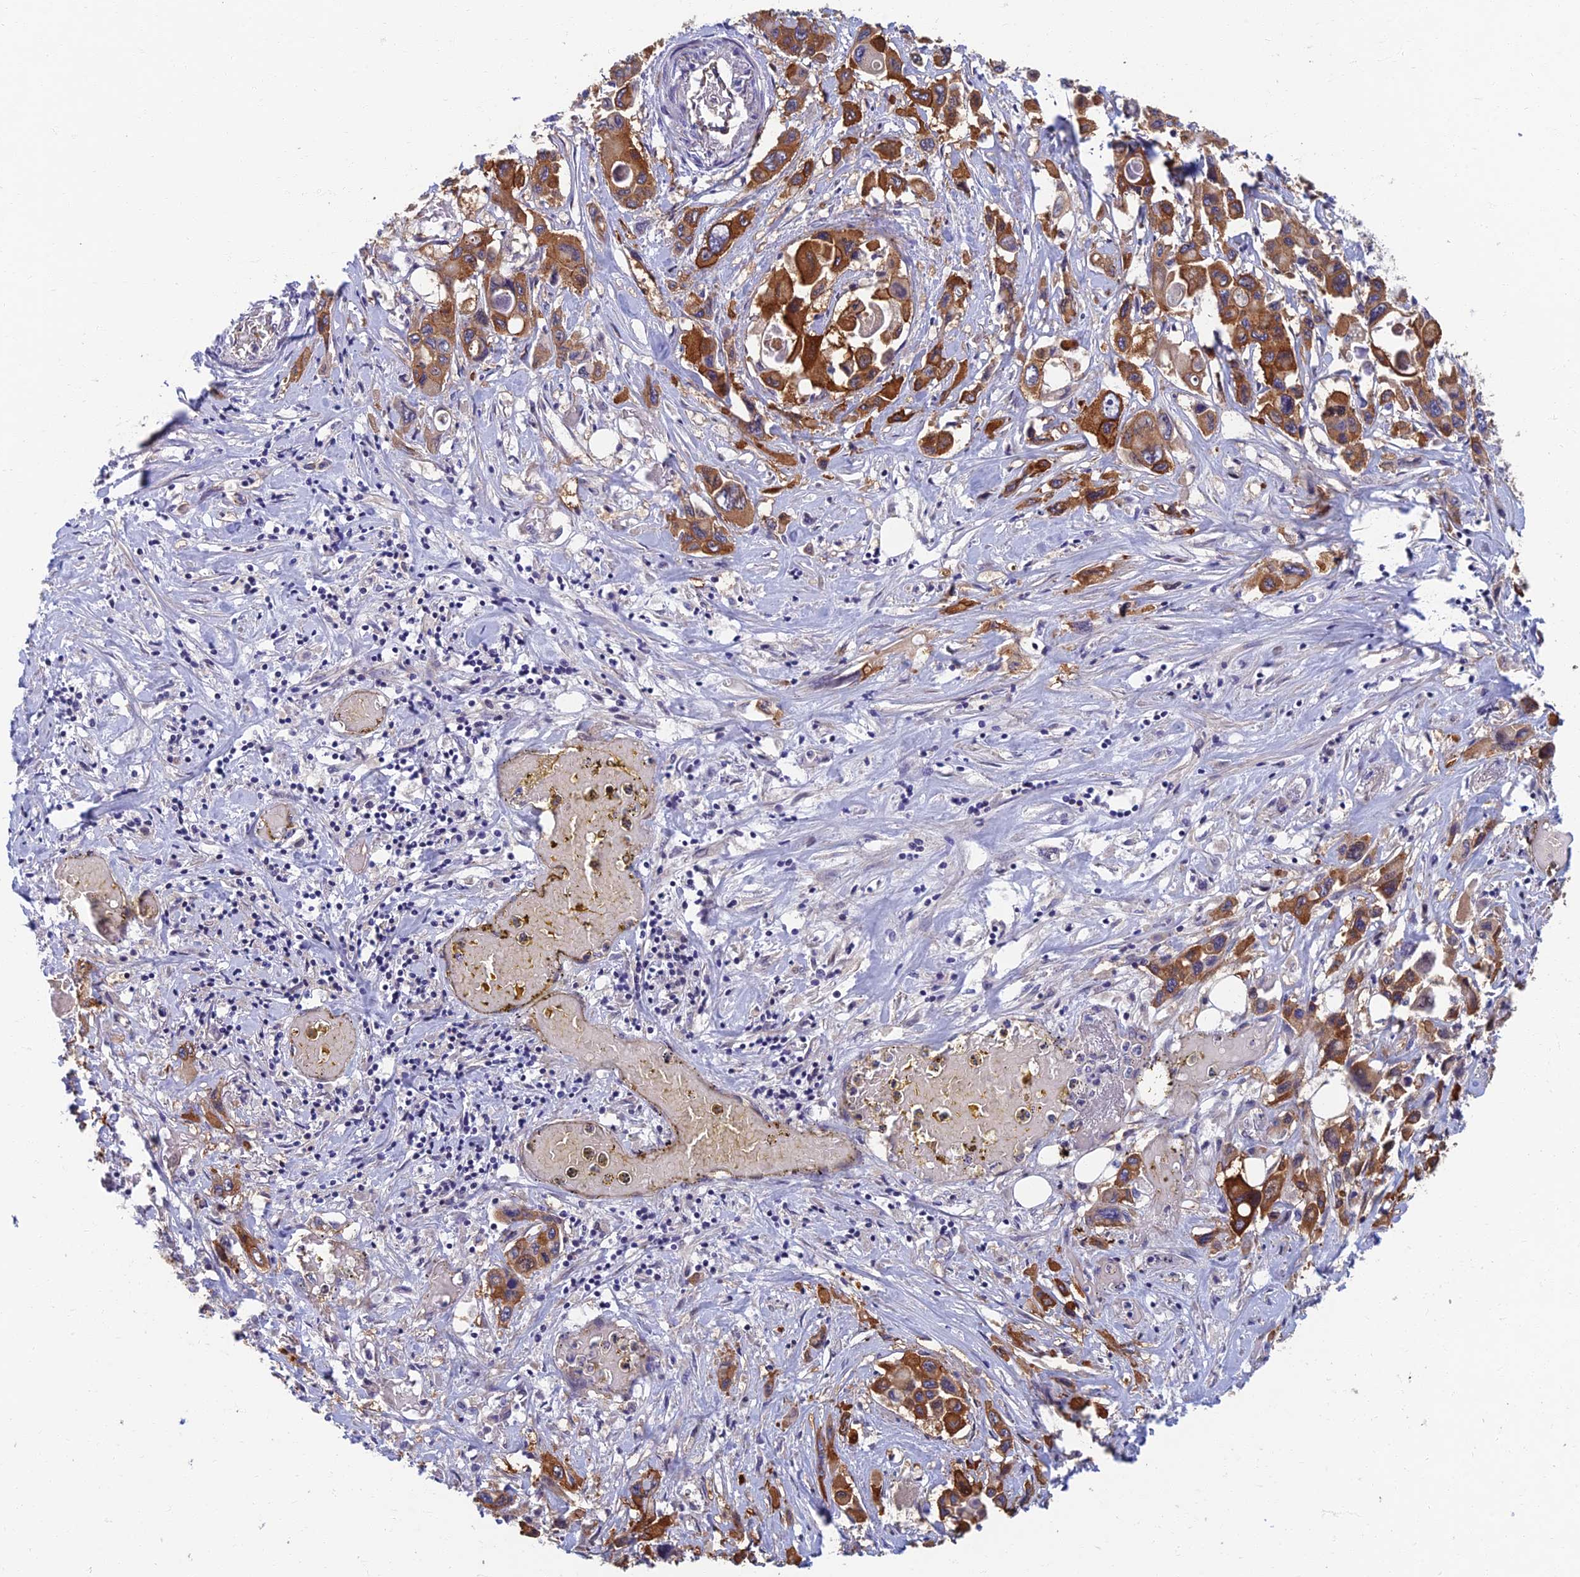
{"staining": {"intensity": "strong", "quantity": ">75%", "location": "cytoplasmic/membranous"}, "tissue": "pancreatic cancer", "cell_type": "Tumor cells", "image_type": "cancer", "snomed": [{"axis": "morphology", "description": "Adenocarcinoma, NOS"}, {"axis": "topography", "description": "Pancreas"}], "caption": "Protein staining of pancreatic cancer (adenocarcinoma) tissue reveals strong cytoplasmic/membranous expression in approximately >75% of tumor cells. (IHC, brightfield microscopy, high magnification).", "gene": "RHBDL2", "patient": {"sex": "male", "age": 92}}